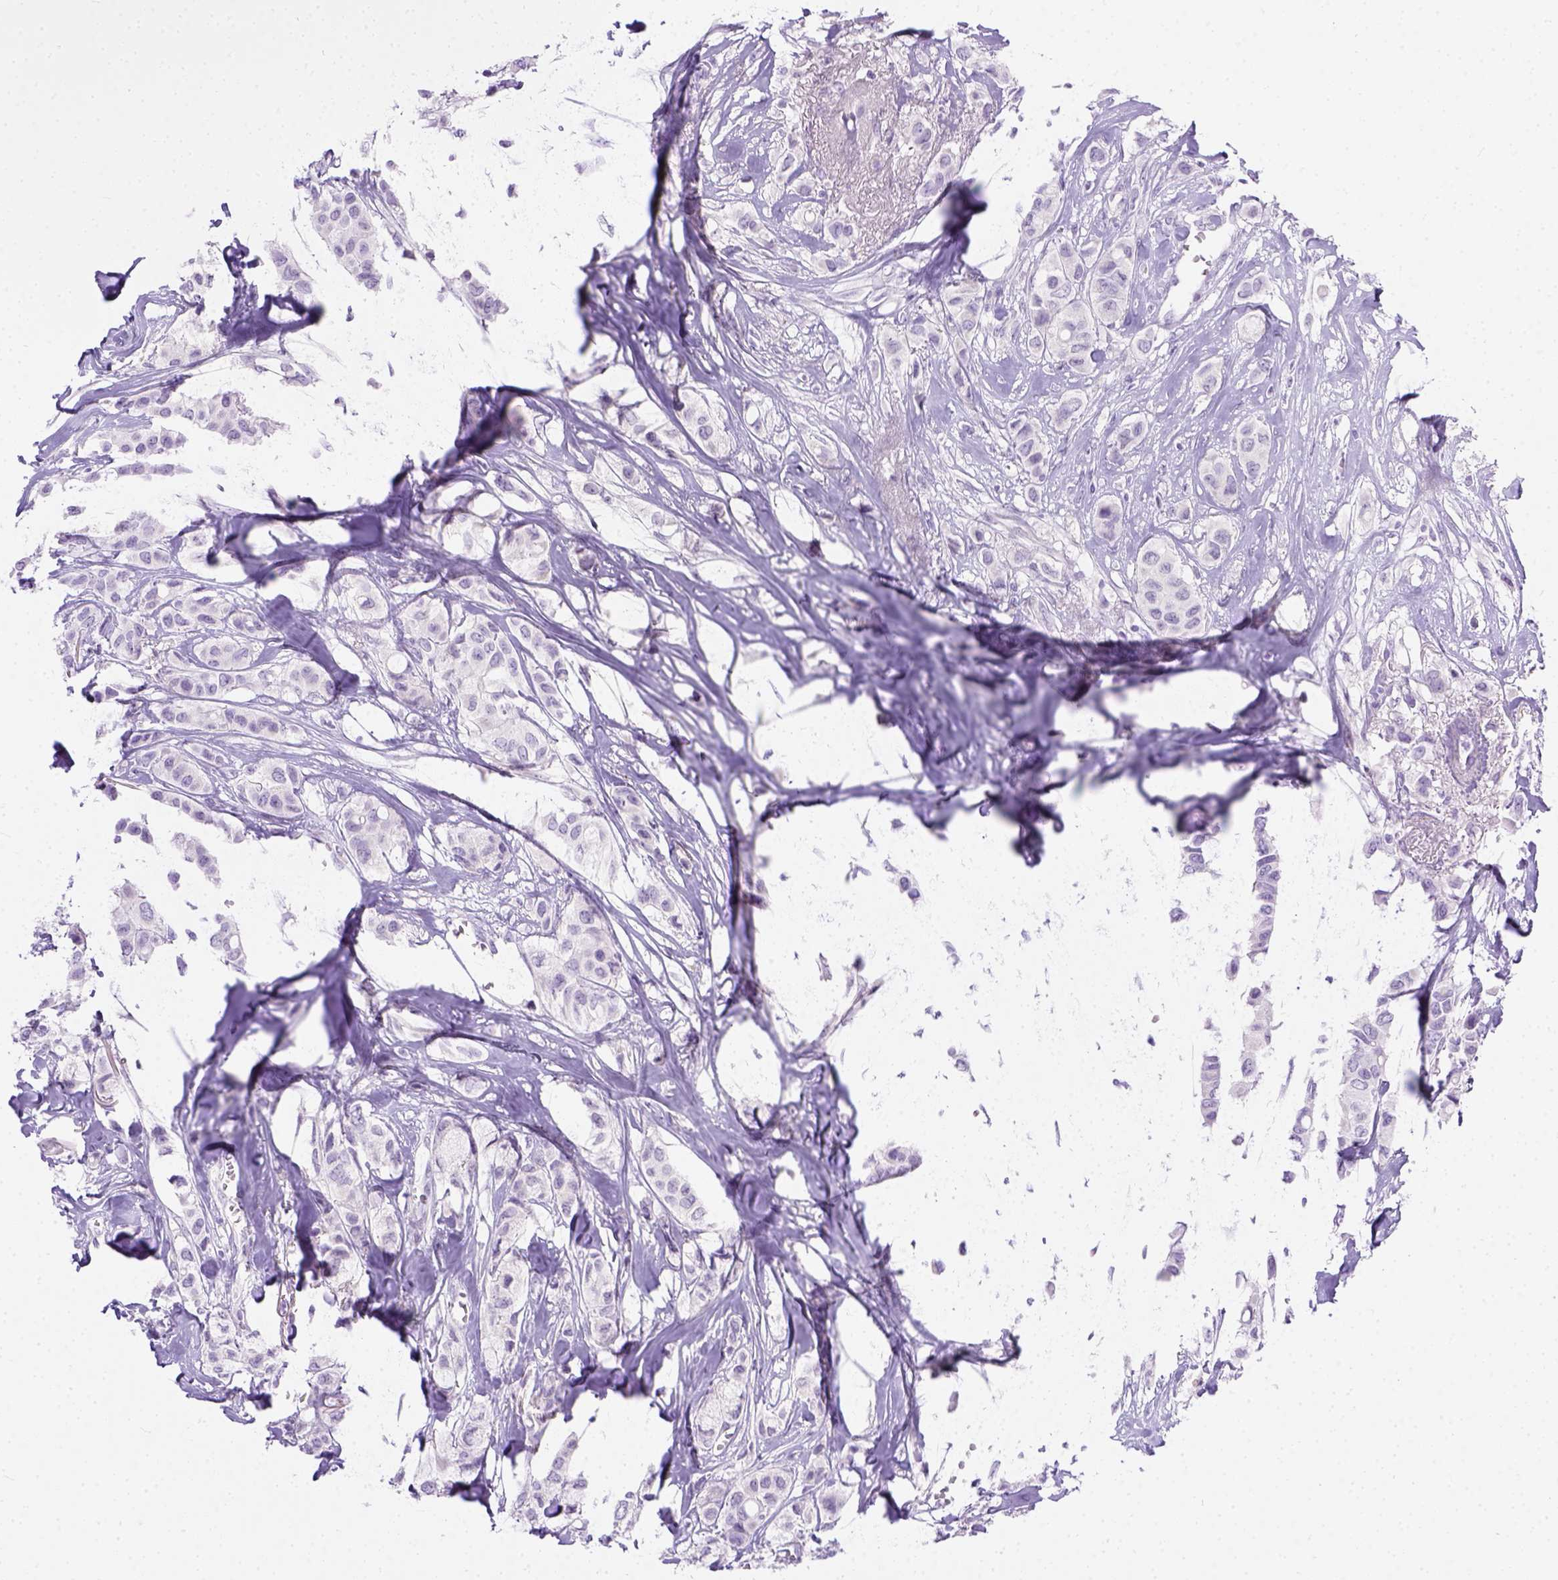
{"staining": {"intensity": "negative", "quantity": "none", "location": "none"}, "tissue": "breast cancer", "cell_type": "Tumor cells", "image_type": "cancer", "snomed": [{"axis": "morphology", "description": "Duct carcinoma"}, {"axis": "topography", "description": "Breast"}], "caption": "Immunohistochemical staining of breast infiltrating ductal carcinoma displays no significant staining in tumor cells.", "gene": "FAM184B", "patient": {"sex": "female", "age": 85}}